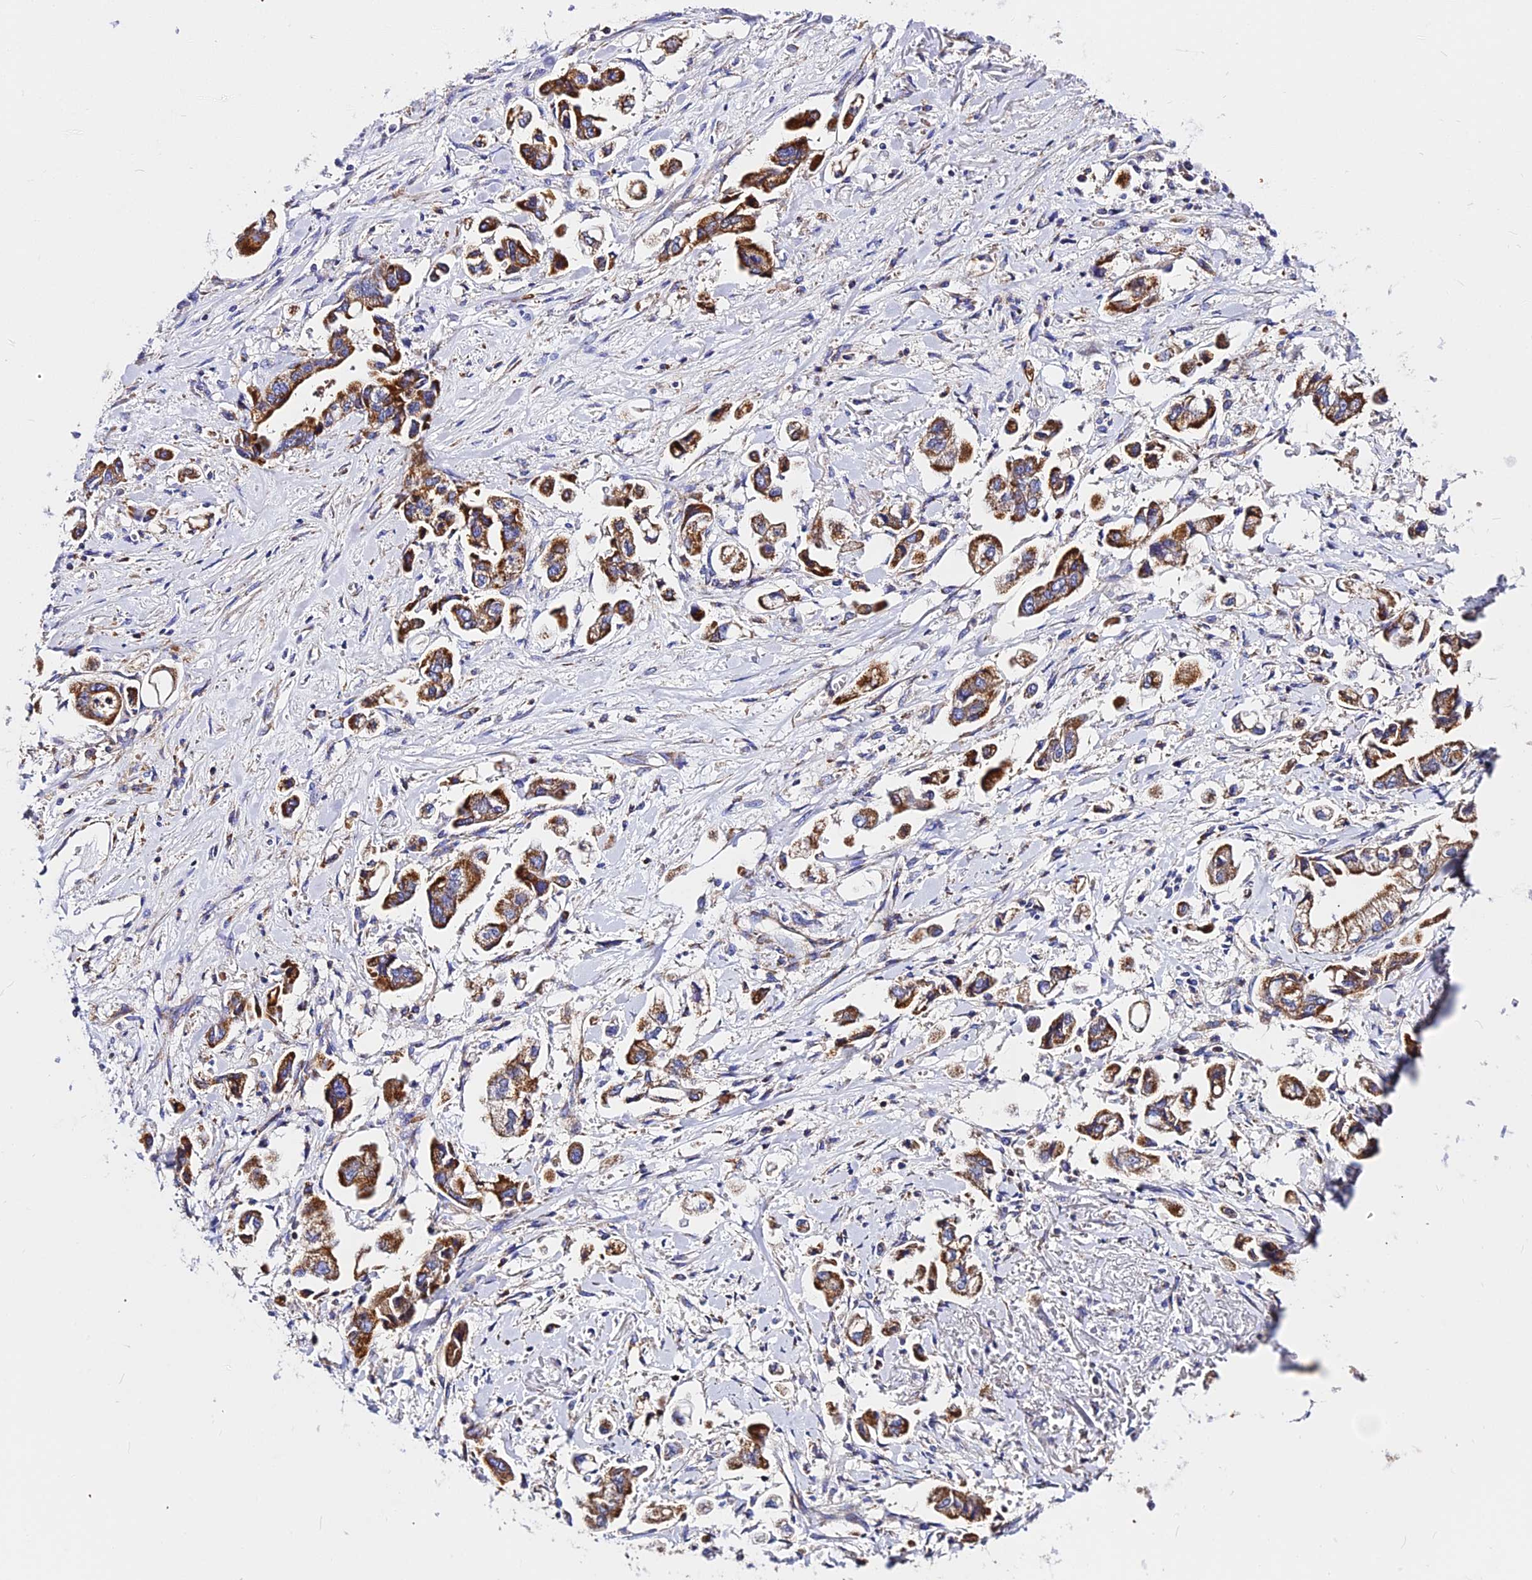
{"staining": {"intensity": "strong", "quantity": ">75%", "location": "cytoplasmic/membranous"}, "tissue": "stomach cancer", "cell_type": "Tumor cells", "image_type": "cancer", "snomed": [{"axis": "morphology", "description": "Adenocarcinoma, NOS"}, {"axis": "topography", "description": "Stomach"}], "caption": "Immunohistochemical staining of human stomach cancer shows high levels of strong cytoplasmic/membranous protein staining in about >75% of tumor cells.", "gene": "ZNF573", "patient": {"sex": "male", "age": 62}}